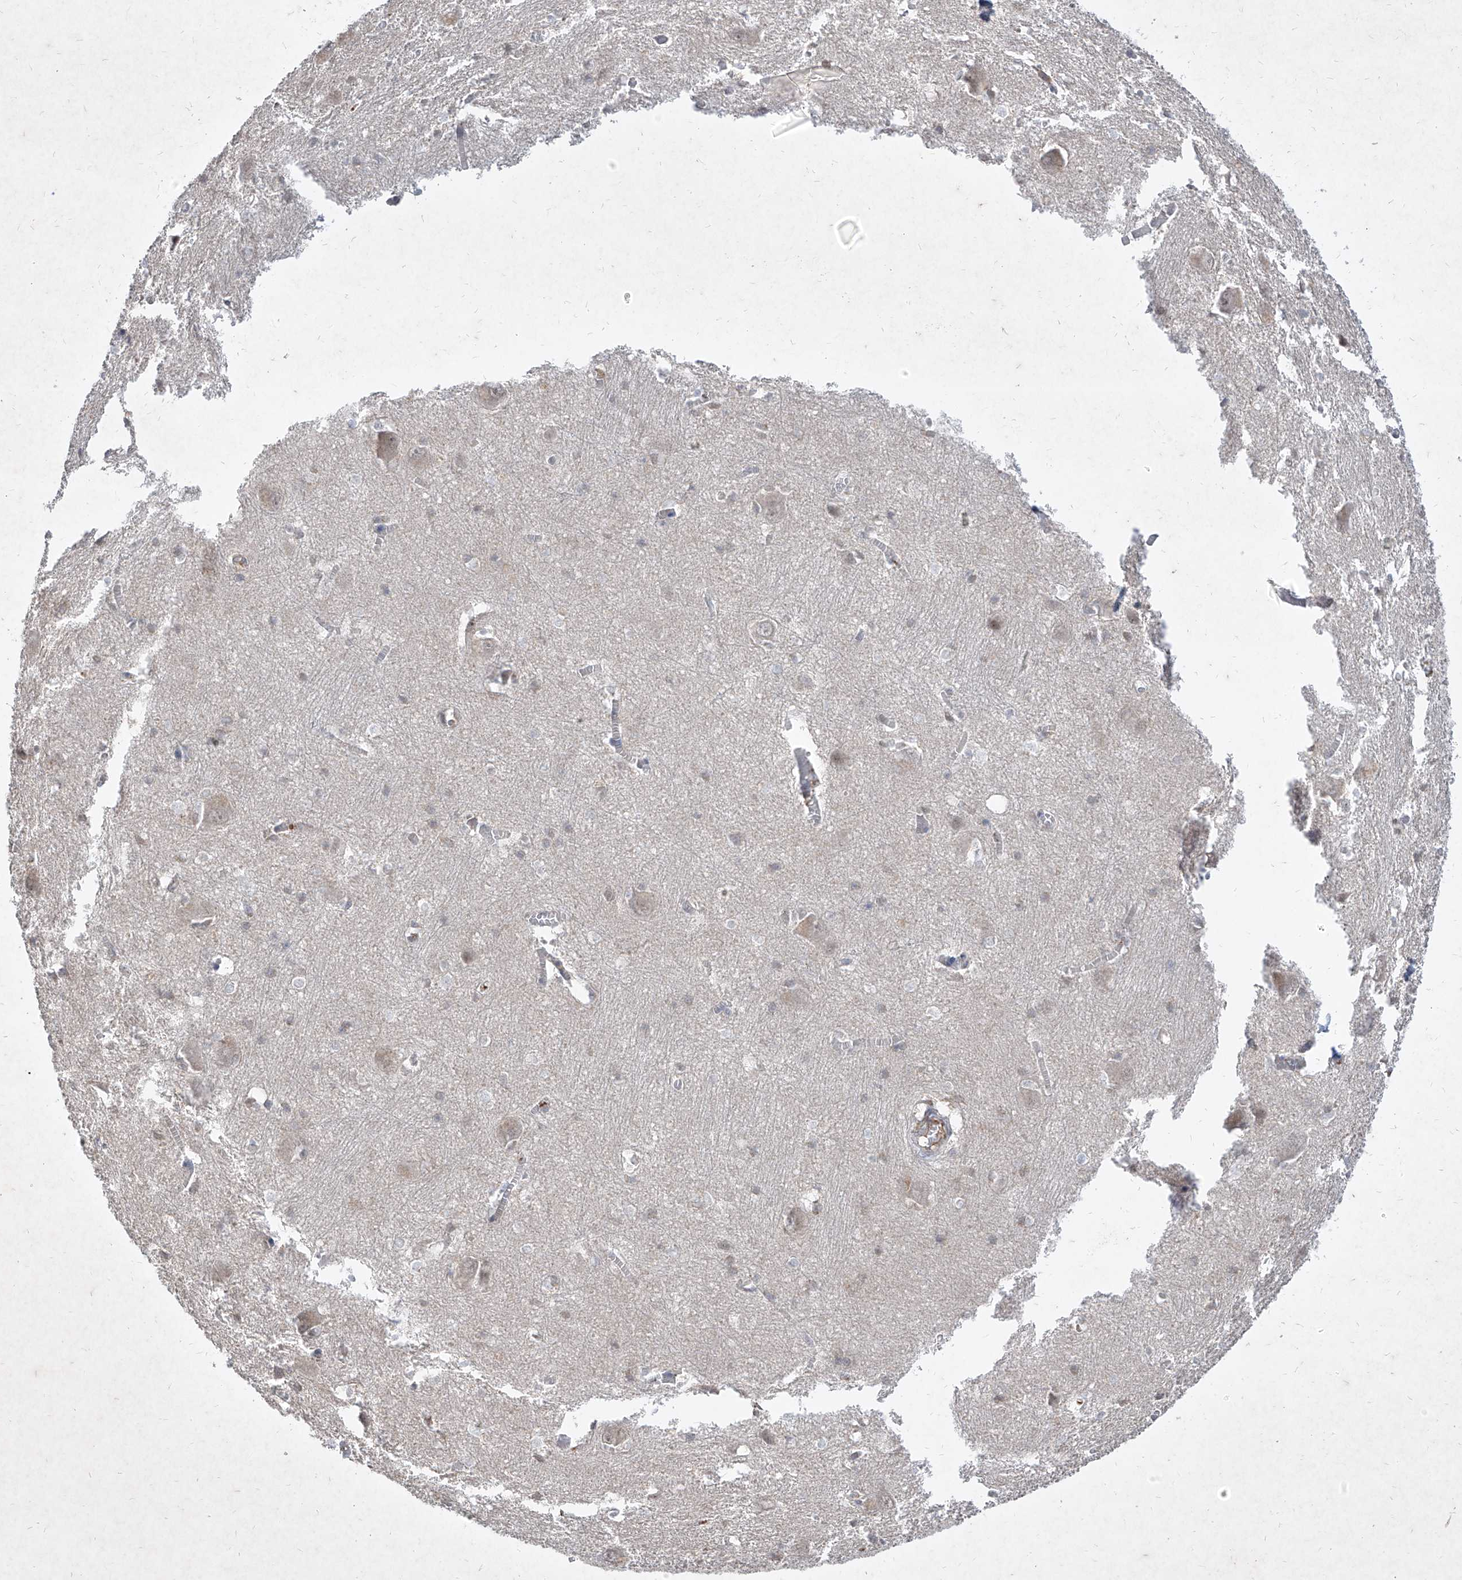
{"staining": {"intensity": "negative", "quantity": "none", "location": "none"}, "tissue": "caudate", "cell_type": "Glial cells", "image_type": "normal", "snomed": [{"axis": "morphology", "description": "Normal tissue, NOS"}, {"axis": "topography", "description": "Lateral ventricle wall"}], "caption": "IHC photomicrograph of unremarkable caudate: human caudate stained with DAB (3,3'-diaminobenzidine) displays no significant protein positivity in glial cells. (DAB immunohistochemistry visualized using brightfield microscopy, high magnification).", "gene": "C4A", "patient": {"sex": "male", "age": 37}}